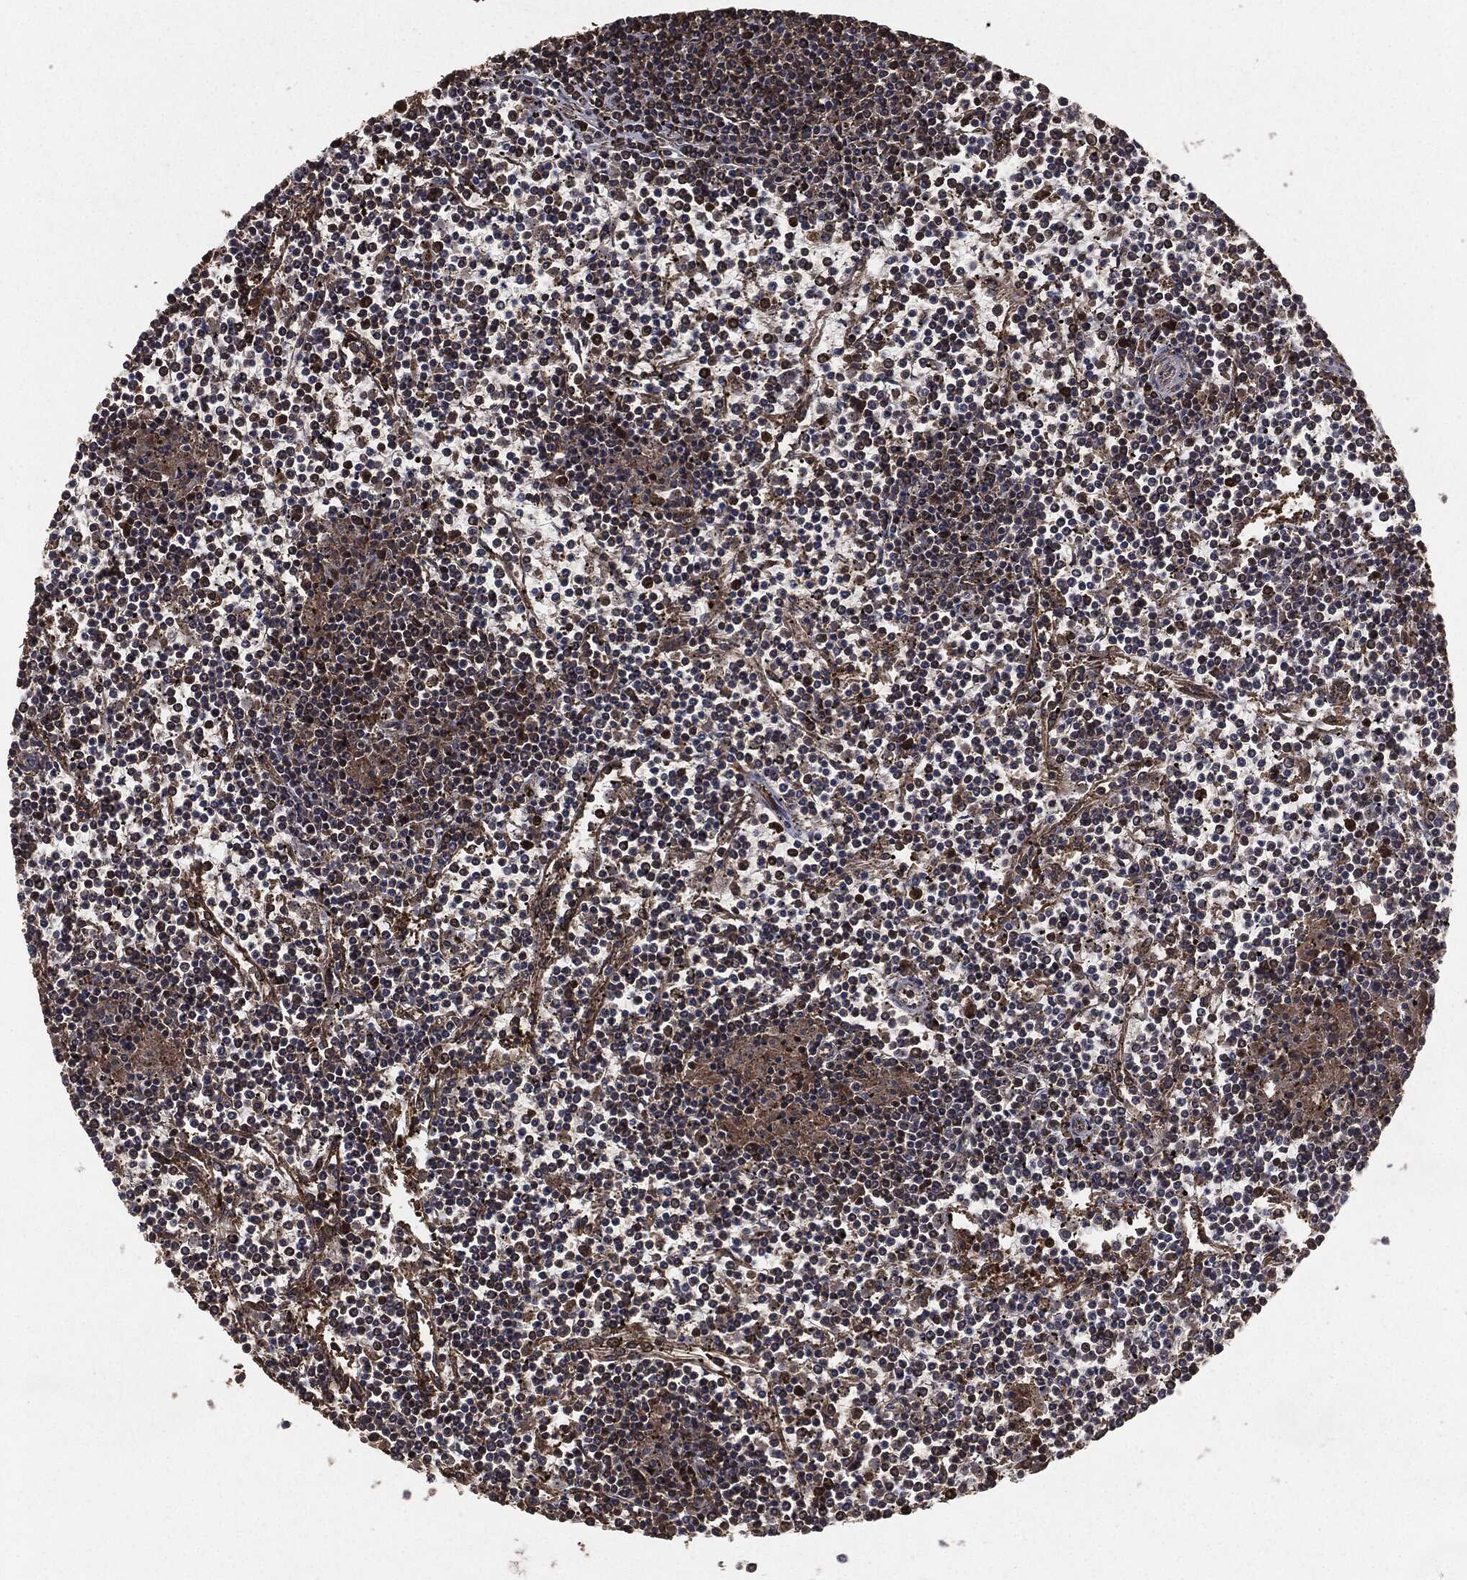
{"staining": {"intensity": "strong", "quantity": "<25%", "location": "nuclear"}, "tissue": "lymphoma", "cell_type": "Tumor cells", "image_type": "cancer", "snomed": [{"axis": "morphology", "description": "Malignant lymphoma, non-Hodgkin's type, Low grade"}, {"axis": "topography", "description": "Spleen"}], "caption": "Human lymphoma stained for a protein (brown) demonstrates strong nuclear positive expression in about <25% of tumor cells.", "gene": "EGFR", "patient": {"sex": "female", "age": 19}}